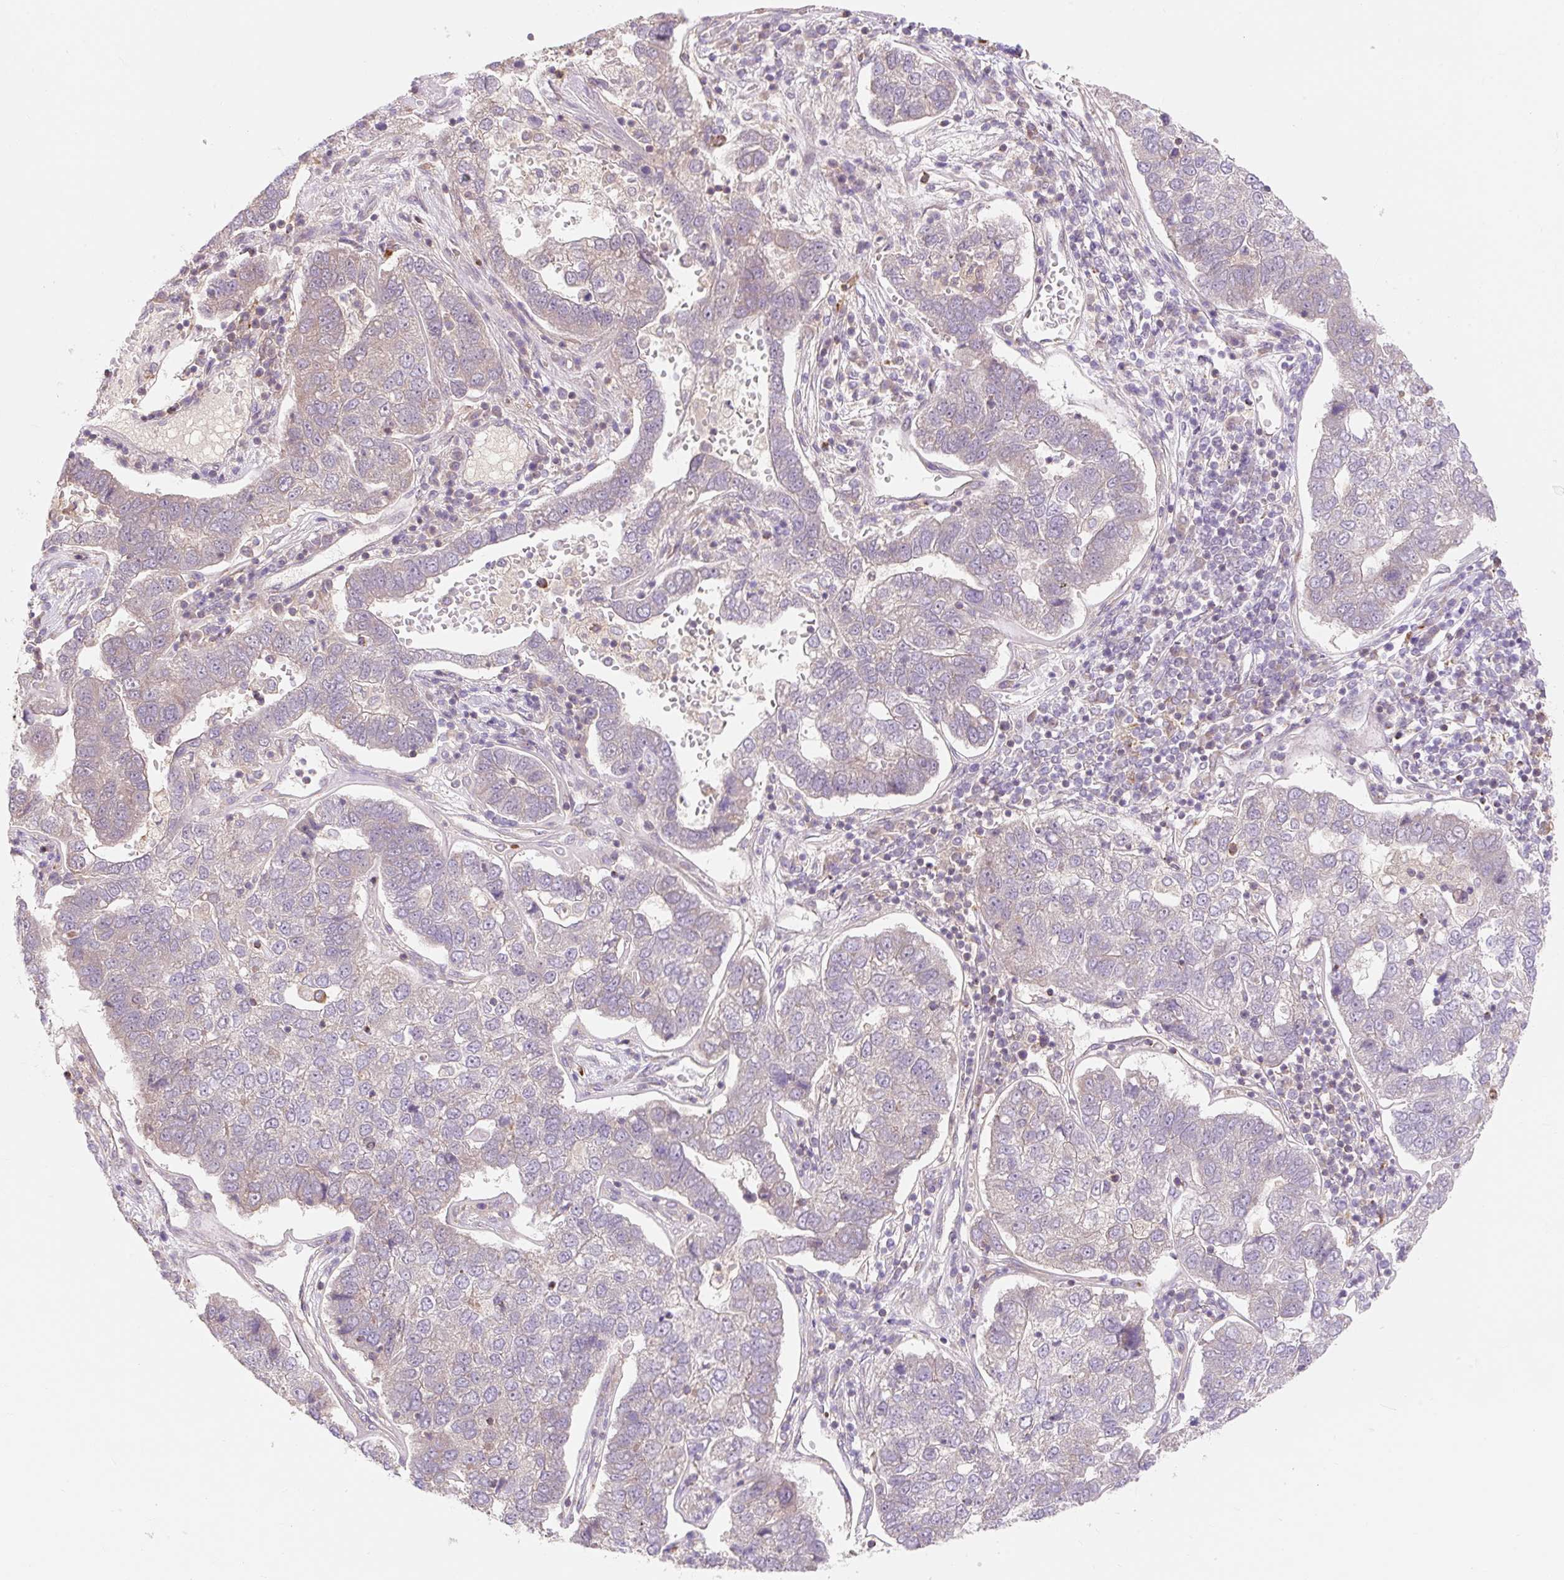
{"staining": {"intensity": "weak", "quantity": "<25%", "location": "cytoplasmic/membranous"}, "tissue": "pancreatic cancer", "cell_type": "Tumor cells", "image_type": "cancer", "snomed": [{"axis": "morphology", "description": "Adenocarcinoma, NOS"}, {"axis": "topography", "description": "Pancreas"}], "caption": "IHC histopathology image of neoplastic tissue: human pancreatic cancer stained with DAB (3,3'-diaminobenzidine) exhibits no significant protein expression in tumor cells. Nuclei are stained in blue.", "gene": "EMC10", "patient": {"sex": "female", "age": 61}}